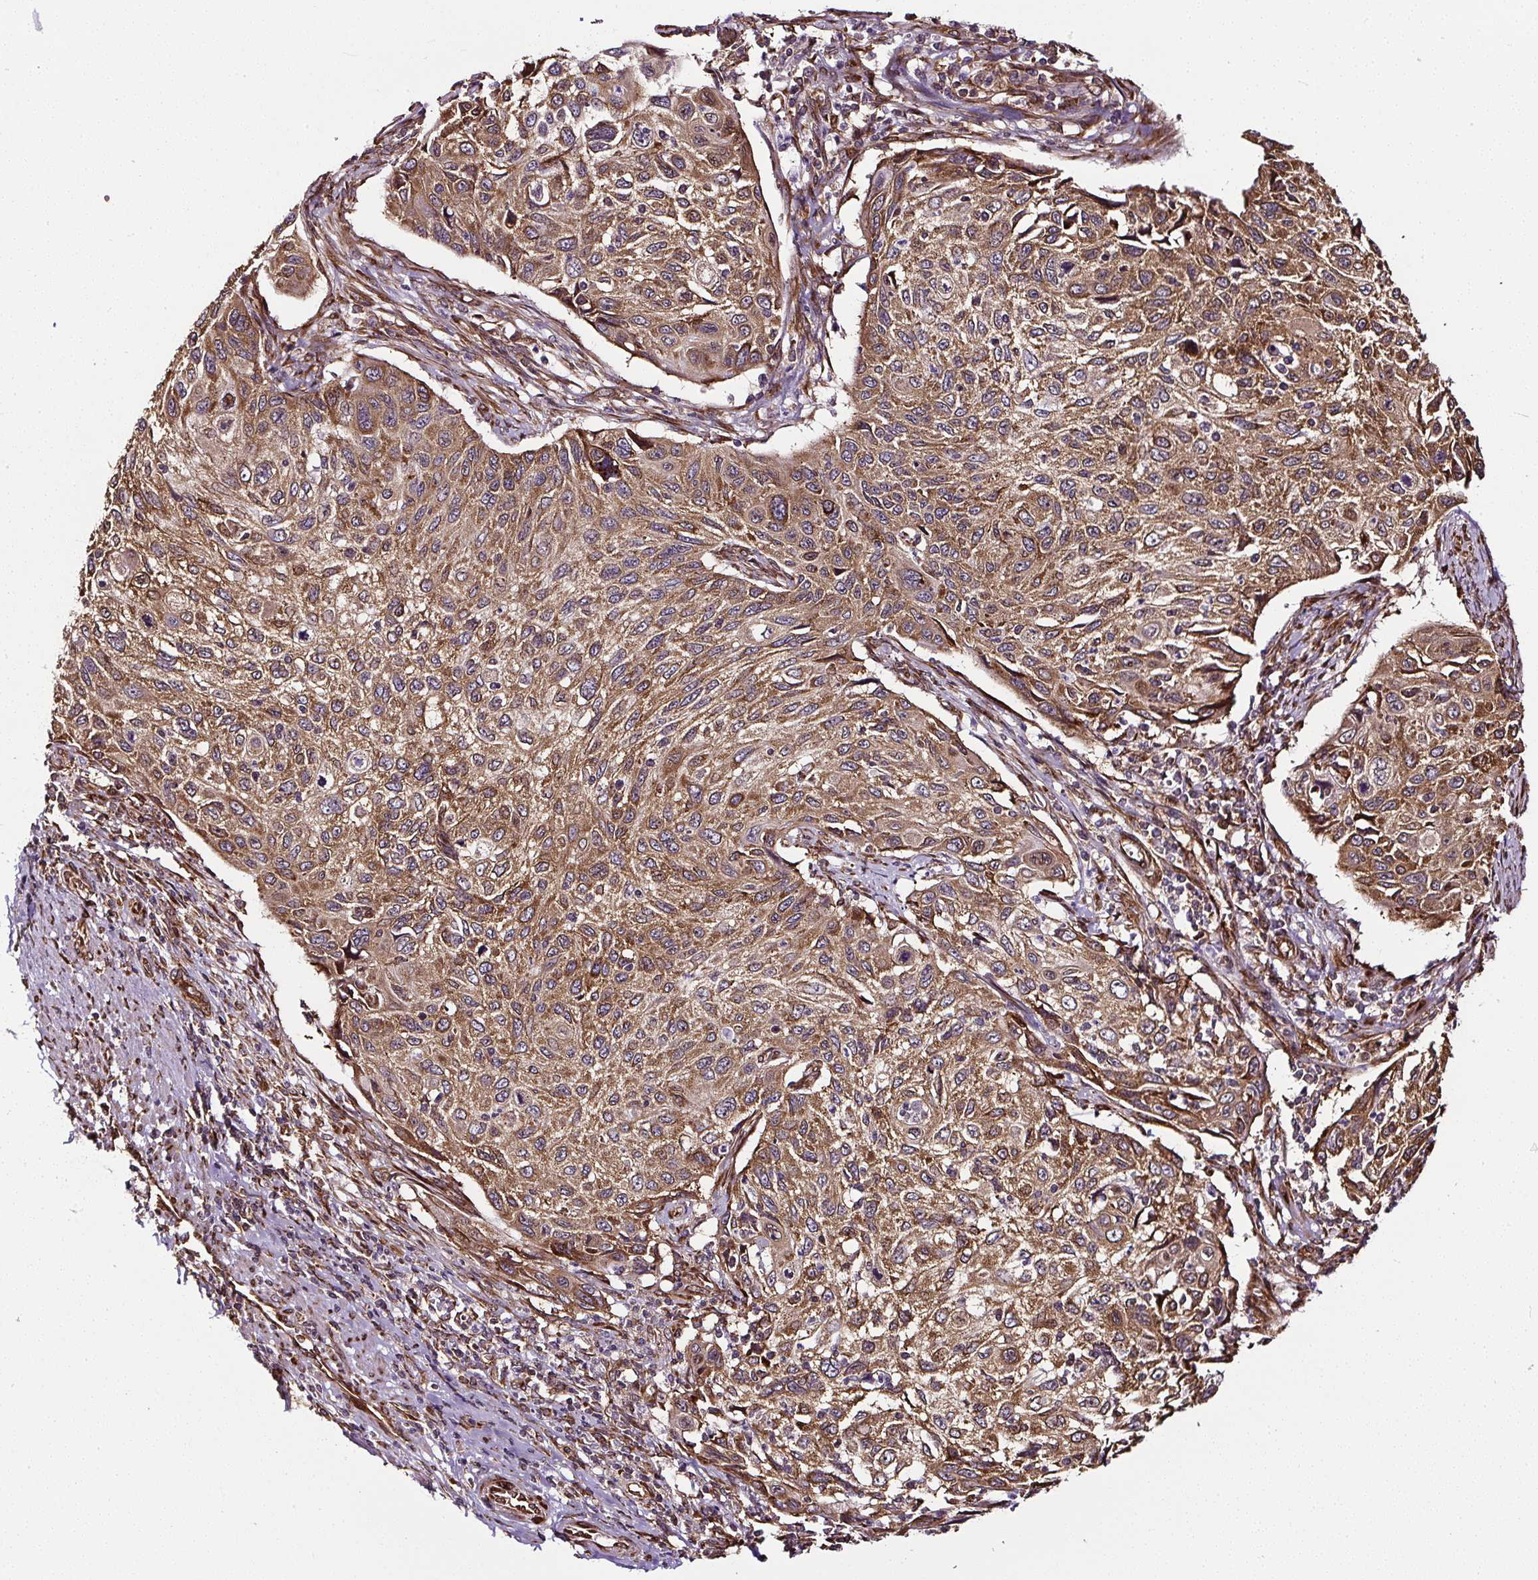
{"staining": {"intensity": "moderate", "quantity": ">75%", "location": "cytoplasmic/membranous"}, "tissue": "cervical cancer", "cell_type": "Tumor cells", "image_type": "cancer", "snomed": [{"axis": "morphology", "description": "Squamous cell carcinoma, NOS"}, {"axis": "topography", "description": "Cervix"}], "caption": "Immunohistochemical staining of cervical squamous cell carcinoma reveals moderate cytoplasmic/membranous protein expression in approximately >75% of tumor cells.", "gene": "KDM4E", "patient": {"sex": "female", "age": 70}}